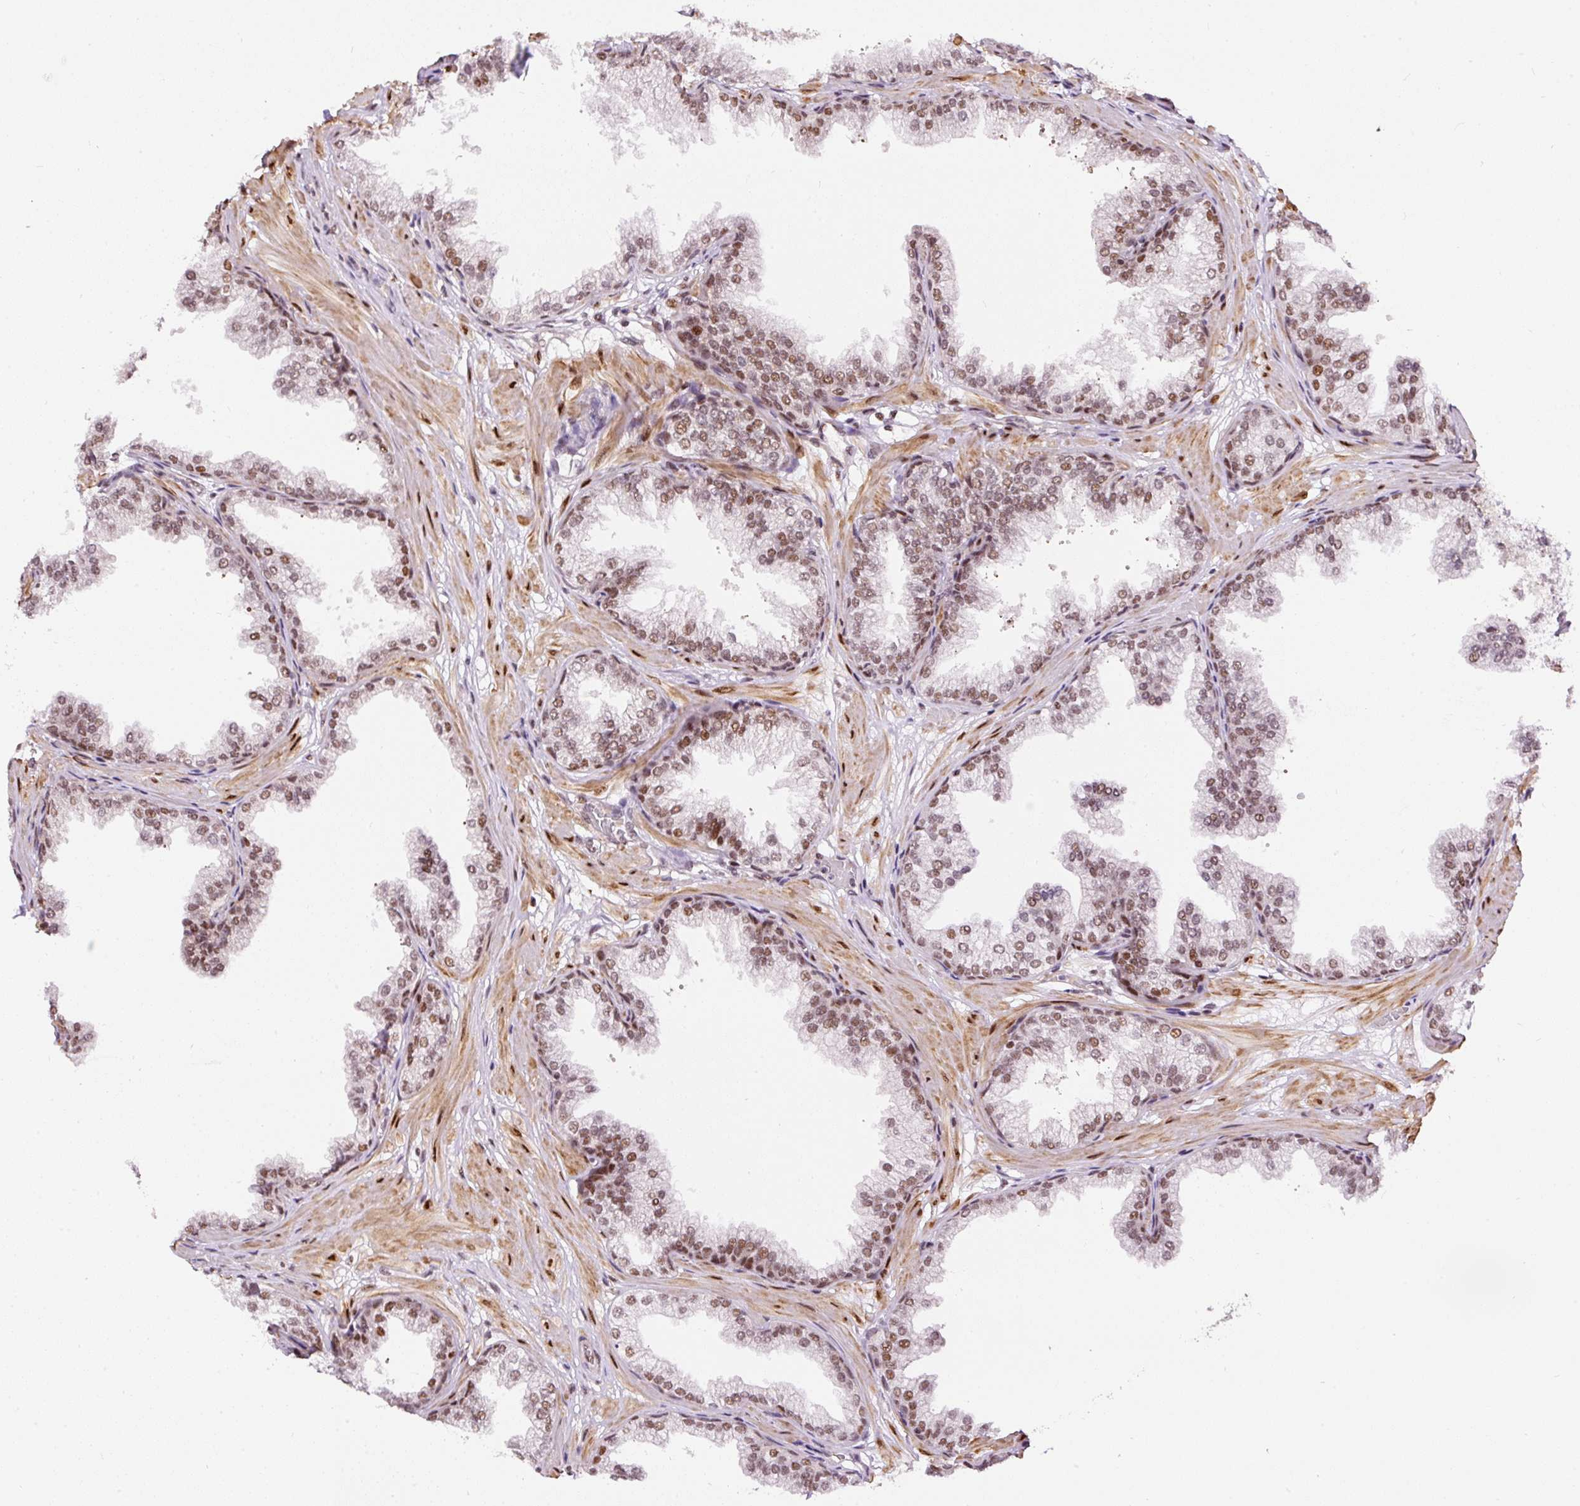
{"staining": {"intensity": "strong", "quantity": ">75%", "location": "nuclear"}, "tissue": "prostate", "cell_type": "Glandular cells", "image_type": "normal", "snomed": [{"axis": "morphology", "description": "Normal tissue, NOS"}, {"axis": "topography", "description": "Prostate"}], "caption": "Glandular cells display high levels of strong nuclear staining in approximately >75% of cells in benign prostate. Using DAB (3,3'-diaminobenzidine) (brown) and hematoxylin (blue) stains, captured at high magnification using brightfield microscopy.", "gene": "HNRNPC", "patient": {"sex": "male", "age": 37}}